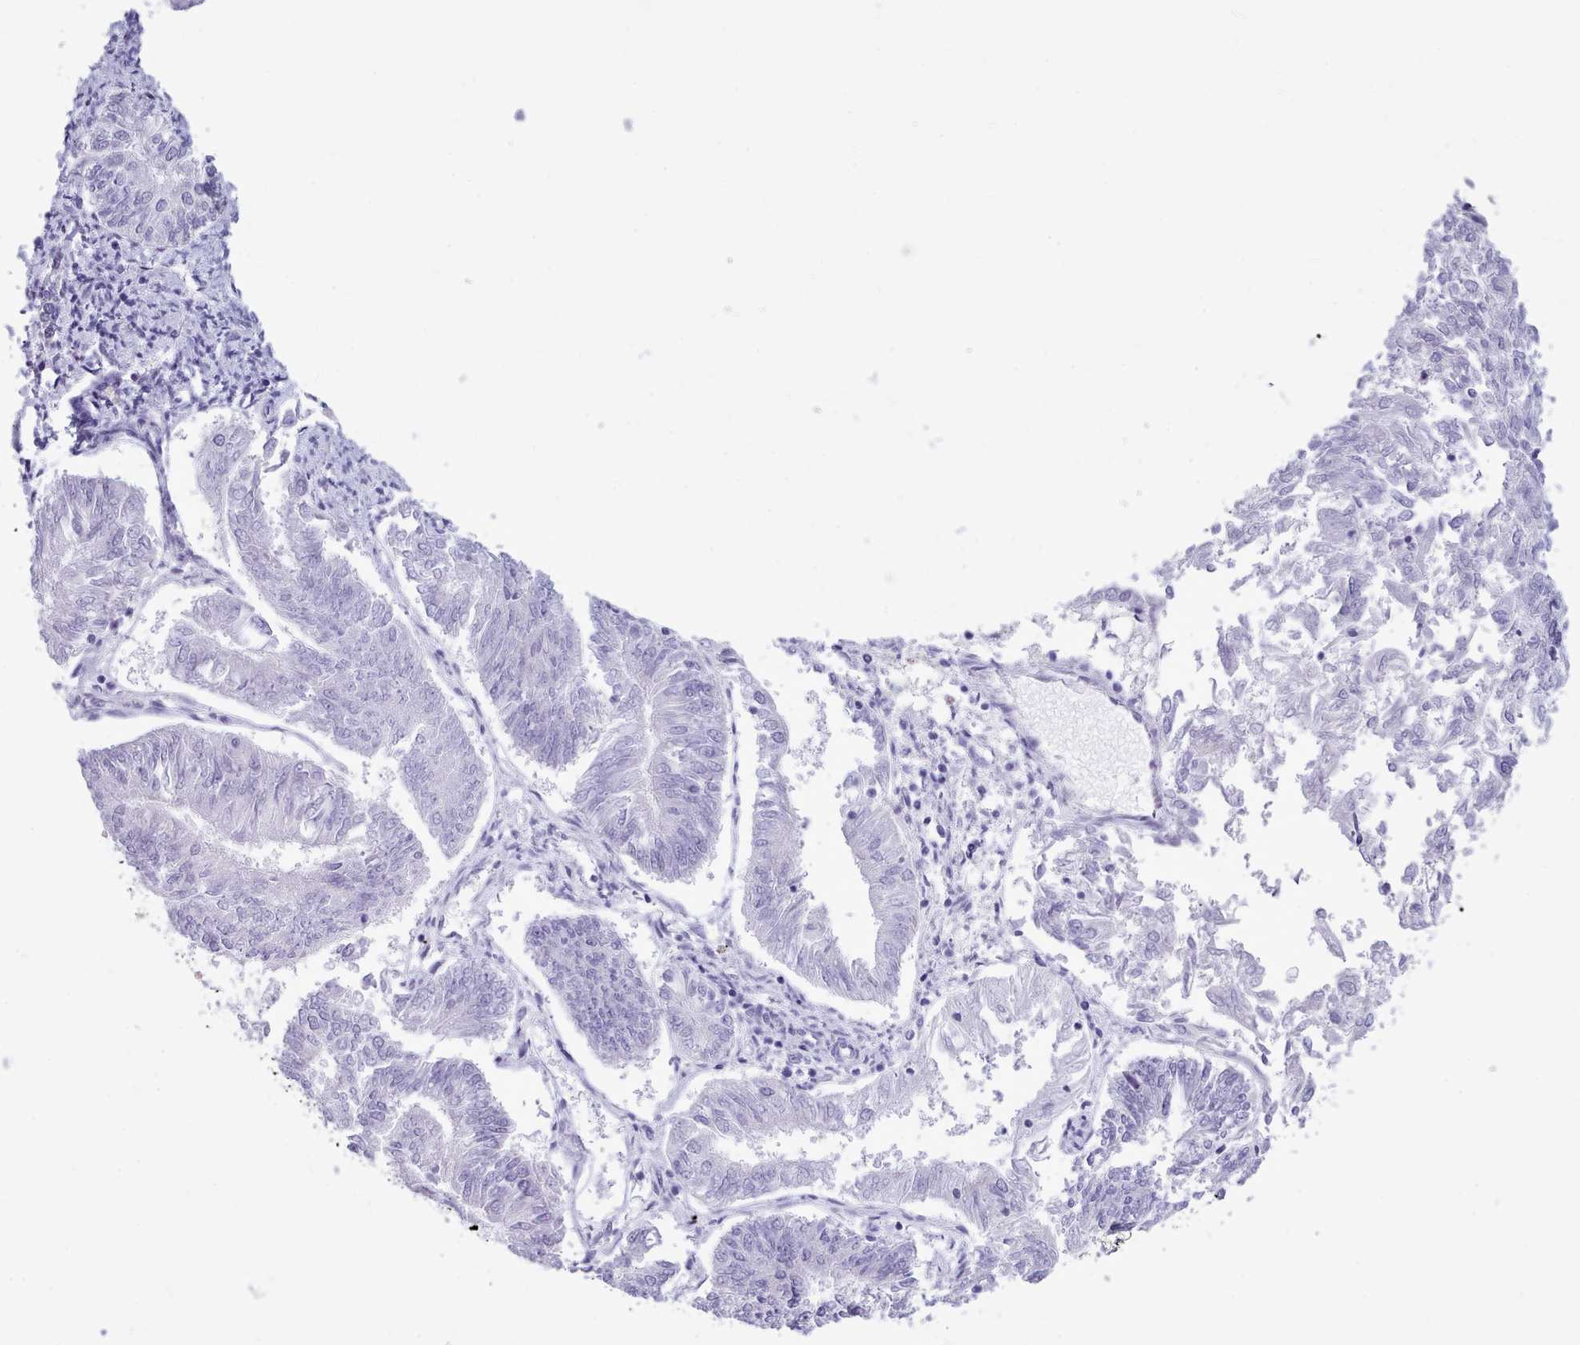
{"staining": {"intensity": "negative", "quantity": "none", "location": "none"}, "tissue": "endometrial cancer", "cell_type": "Tumor cells", "image_type": "cancer", "snomed": [{"axis": "morphology", "description": "Adenocarcinoma, NOS"}, {"axis": "topography", "description": "Endometrium"}], "caption": "DAB (3,3'-diaminobenzidine) immunohistochemical staining of human endometrial adenocarcinoma displays no significant expression in tumor cells.", "gene": "FBXO48", "patient": {"sex": "female", "age": 58}}